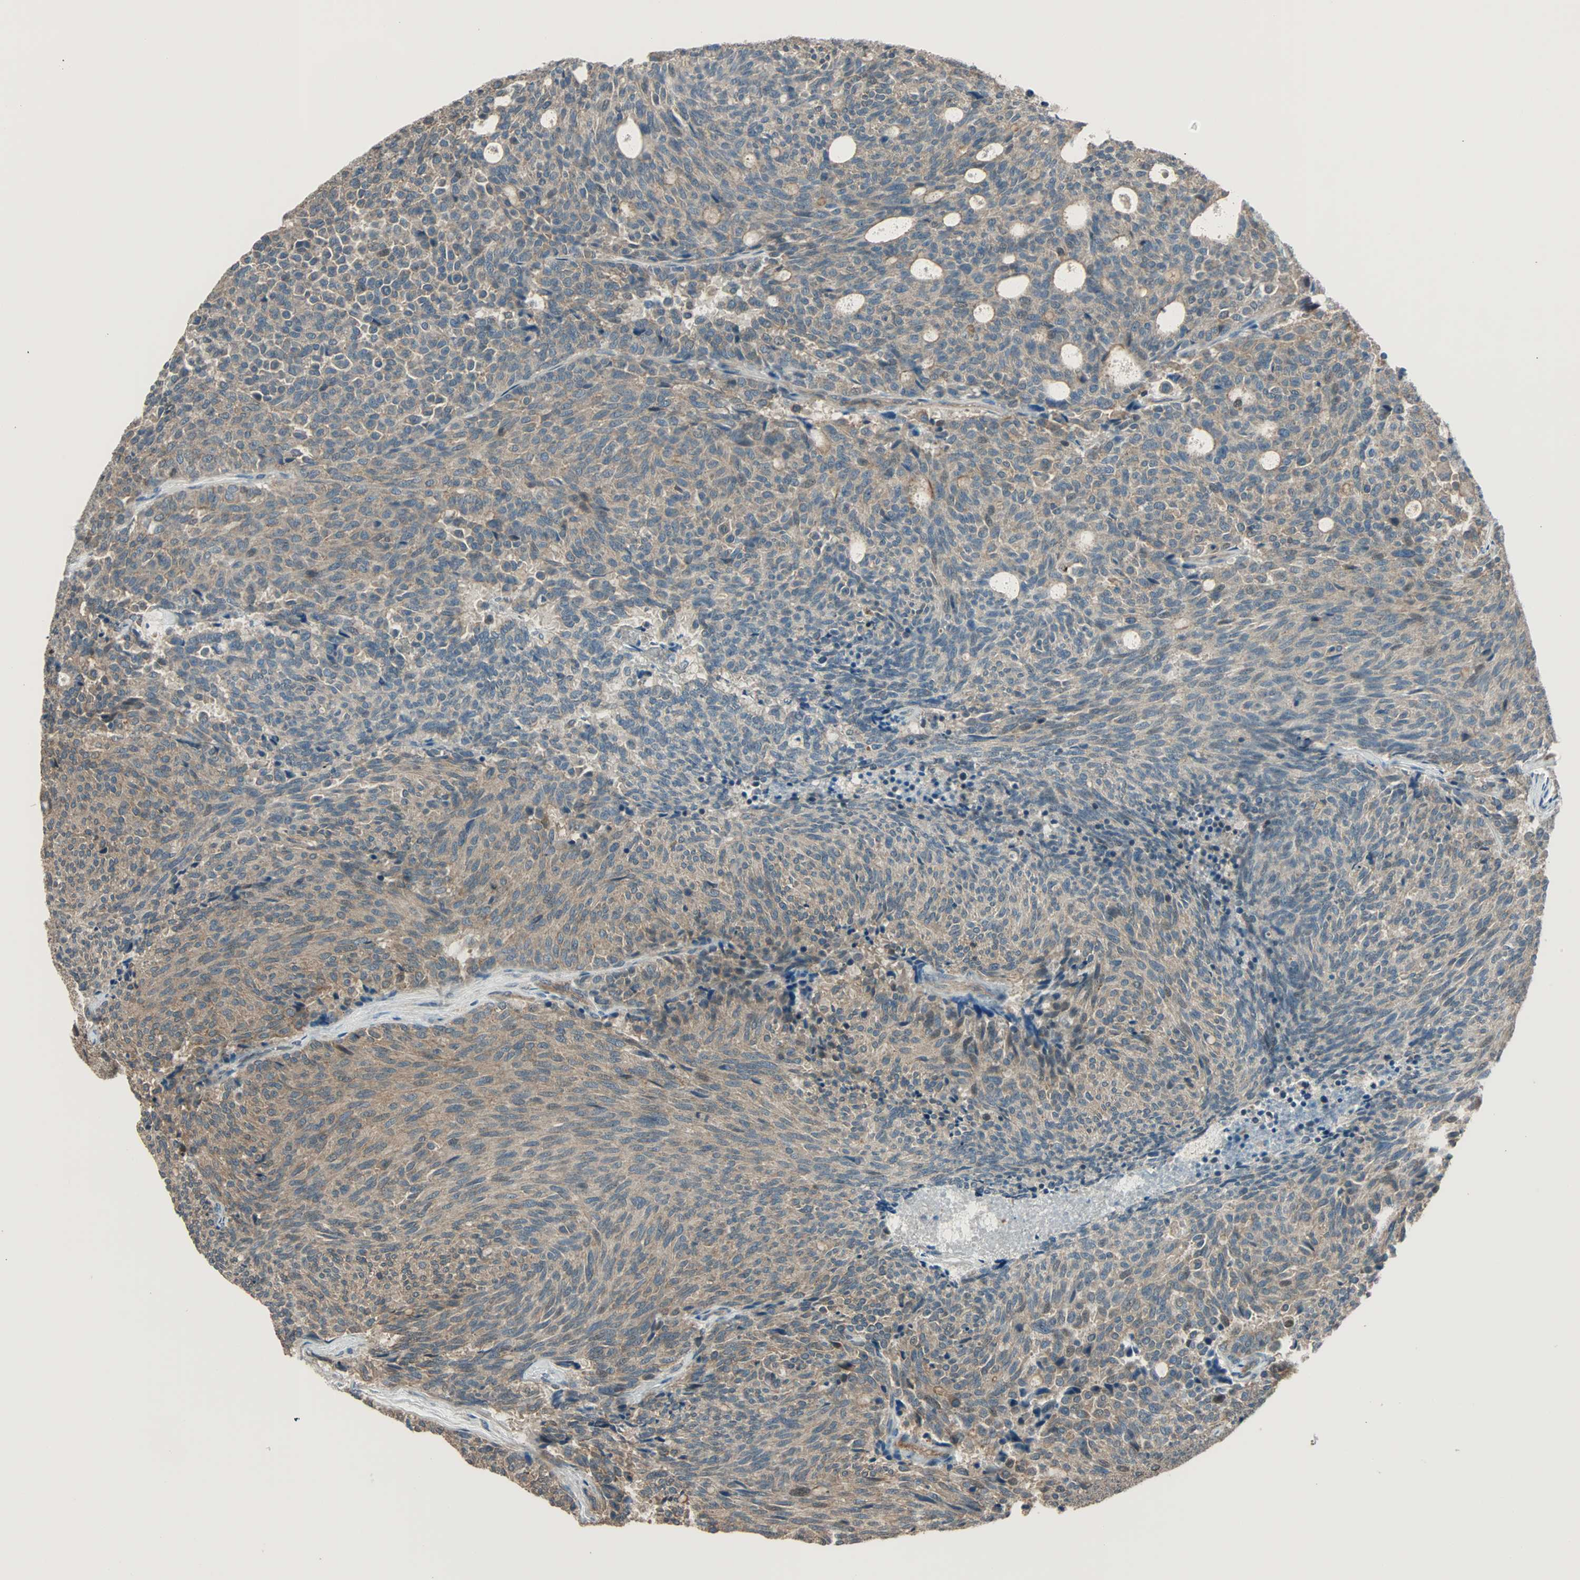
{"staining": {"intensity": "weak", "quantity": ">75%", "location": "cytoplasmic/membranous"}, "tissue": "carcinoid", "cell_type": "Tumor cells", "image_type": "cancer", "snomed": [{"axis": "morphology", "description": "Carcinoid, malignant, NOS"}, {"axis": "topography", "description": "Pancreas"}], "caption": "Immunohistochemistry image of neoplastic tissue: carcinoid stained using IHC shows low levels of weak protein expression localized specifically in the cytoplasmic/membranous of tumor cells, appearing as a cytoplasmic/membranous brown color.", "gene": "MAP3K21", "patient": {"sex": "female", "age": 54}}